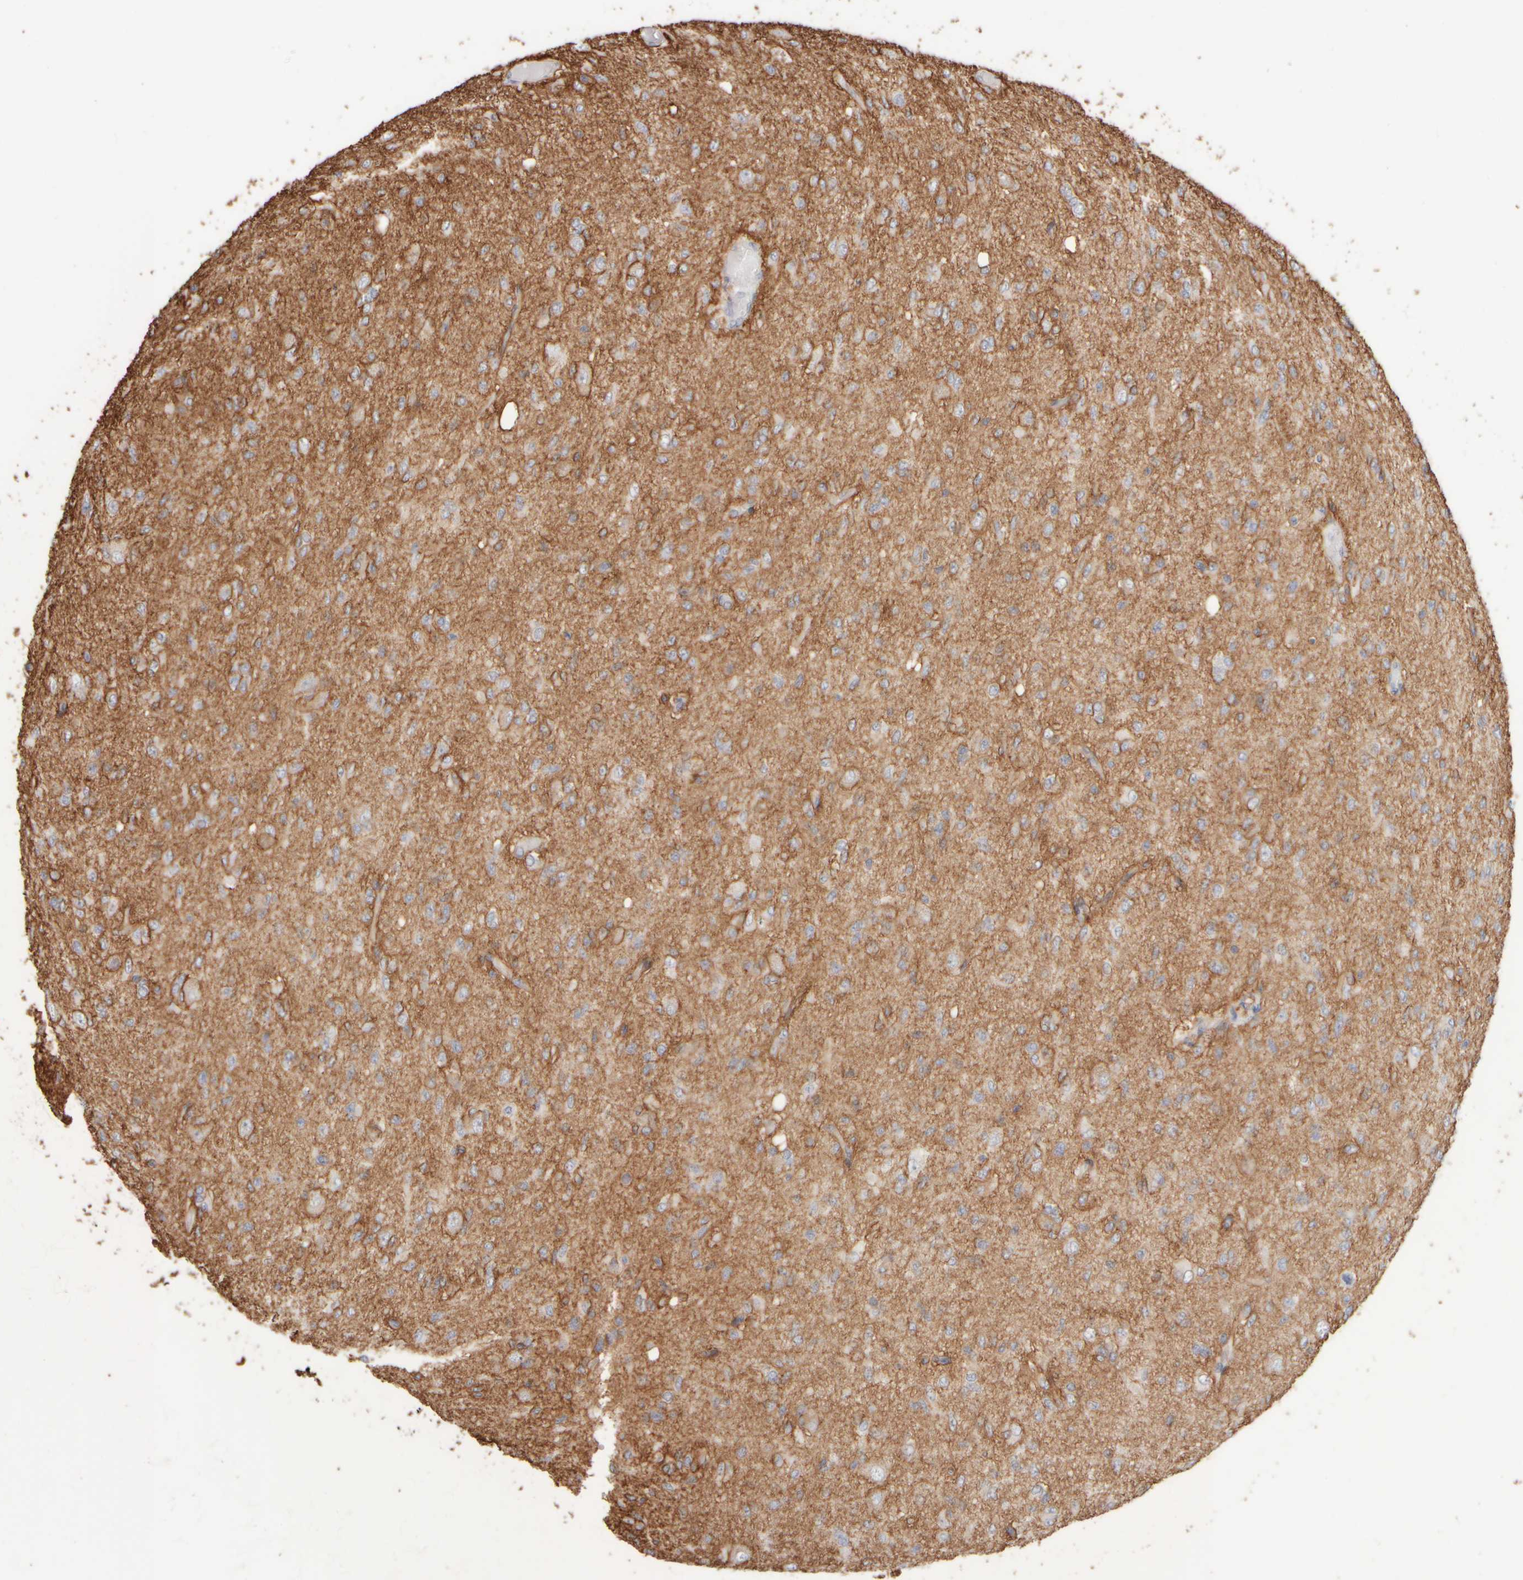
{"staining": {"intensity": "weak", "quantity": "25%-75%", "location": "cytoplasmic/membranous"}, "tissue": "glioma", "cell_type": "Tumor cells", "image_type": "cancer", "snomed": [{"axis": "morphology", "description": "Glioma, malignant, High grade"}, {"axis": "topography", "description": "Brain"}], "caption": "About 25%-75% of tumor cells in glioma display weak cytoplasmic/membranous protein expression as visualized by brown immunohistochemical staining.", "gene": "GOPC", "patient": {"sex": "female", "age": 59}}